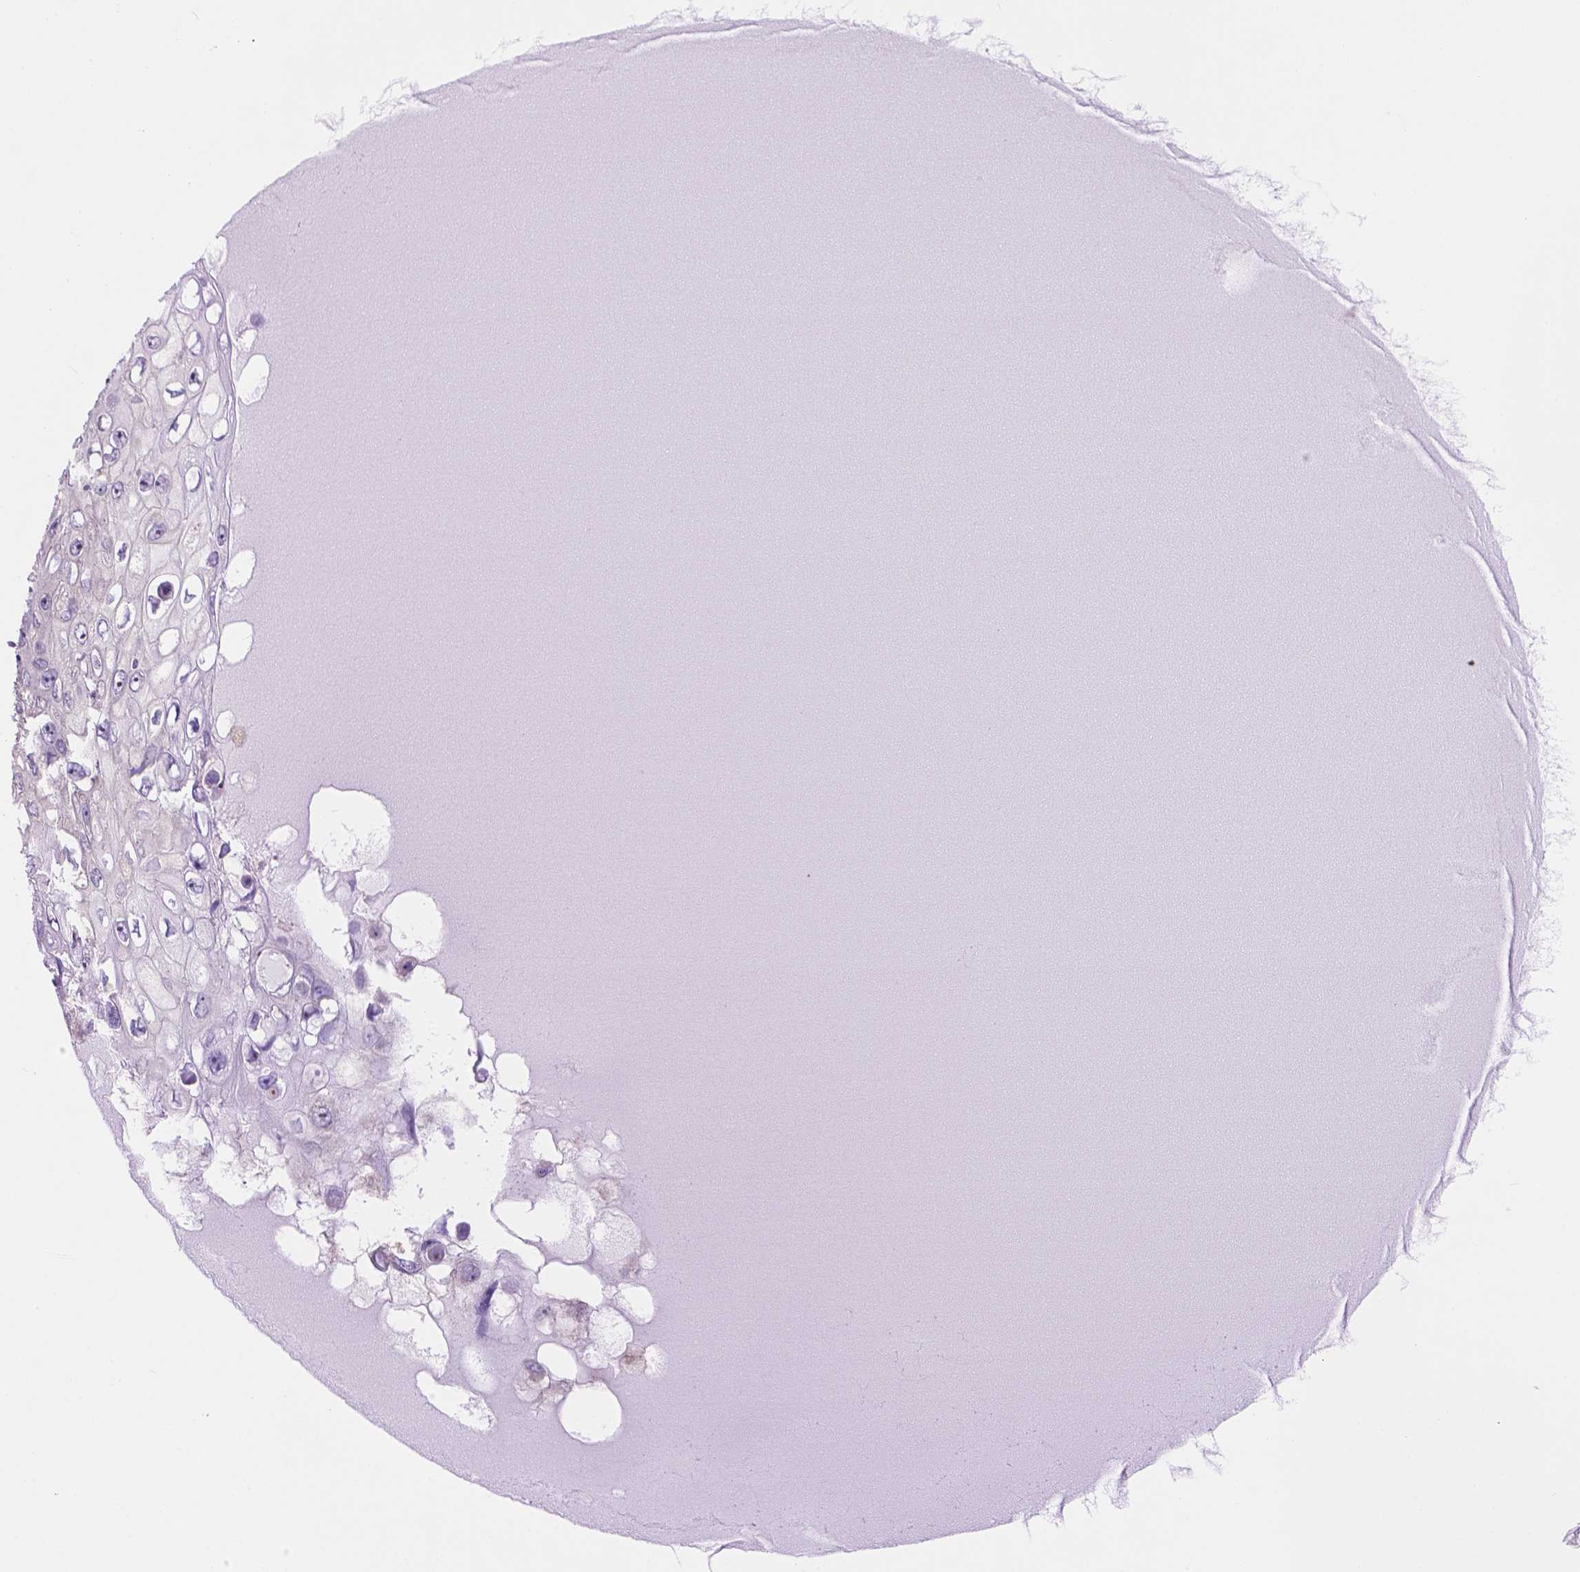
{"staining": {"intensity": "moderate", "quantity": "<25%", "location": "nuclear"}, "tissue": "skin cancer", "cell_type": "Tumor cells", "image_type": "cancer", "snomed": [{"axis": "morphology", "description": "Squamous cell carcinoma, NOS"}, {"axis": "topography", "description": "Skin"}], "caption": "Immunohistochemical staining of squamous cell carcinoma (skin) exhibits moderate nuclear protein staining in approximately <25% of tumor cells.", "gene": "SPDYA", "patient": {"sex": "male", "age": 82}}